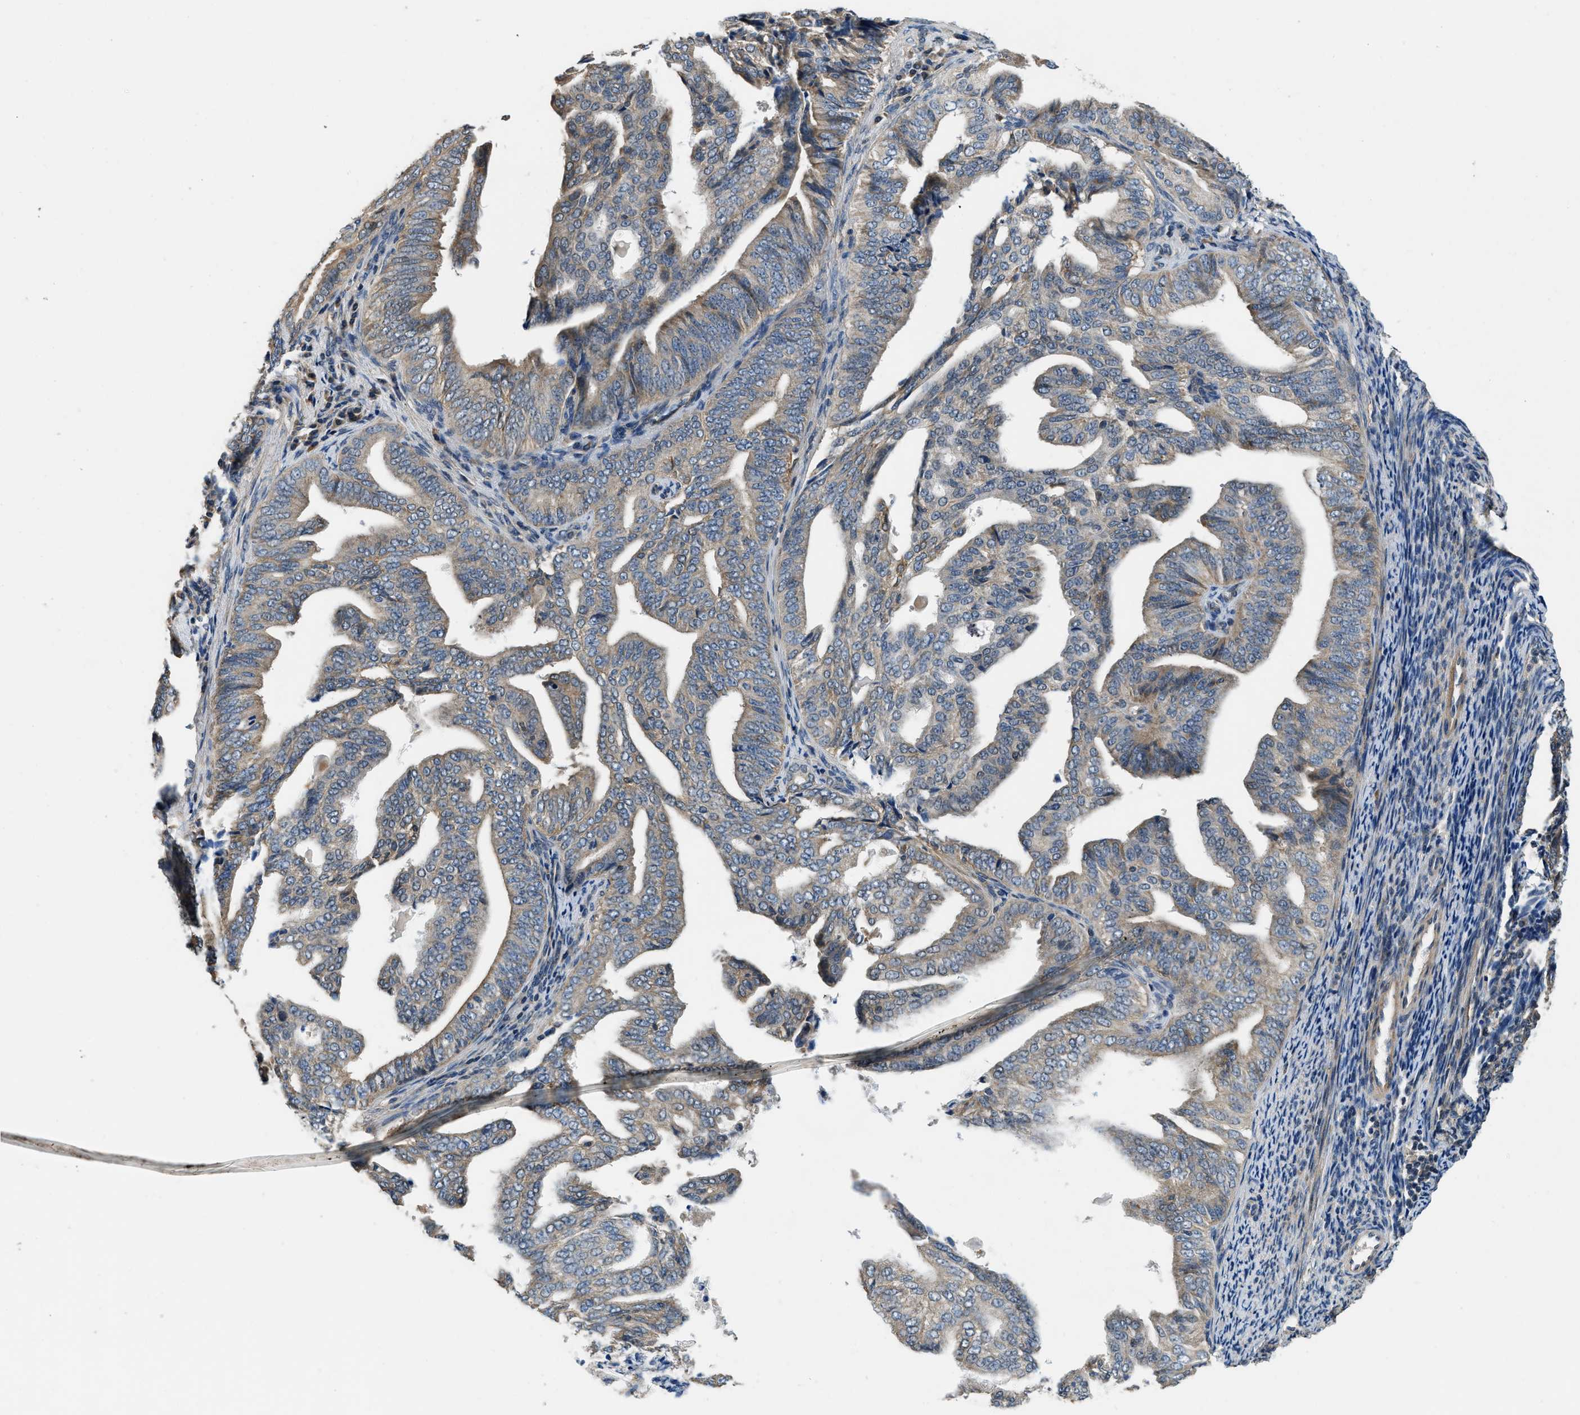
{"staining": {"intensity": "weak", "quantity": ">75%", "location": "cytoplasmic/membranous"}, "tissue": "endometrial cancer", "cell_type": "Tumor cells", "image_type": "cancer", "snomed": [{"axis": "morphology", "description": "Adenocarcinoma, NOS"}, {"axis": "topography", "description": "Endometrium"}], "caption": "Weak cytoplasmic/membranous protein positivity is appreciated in about >75% of tumor cells in endometrial cancer (adenocarcinoma).", "gene": "SSH2", "patient": {"sex": "female", "age": 58}}